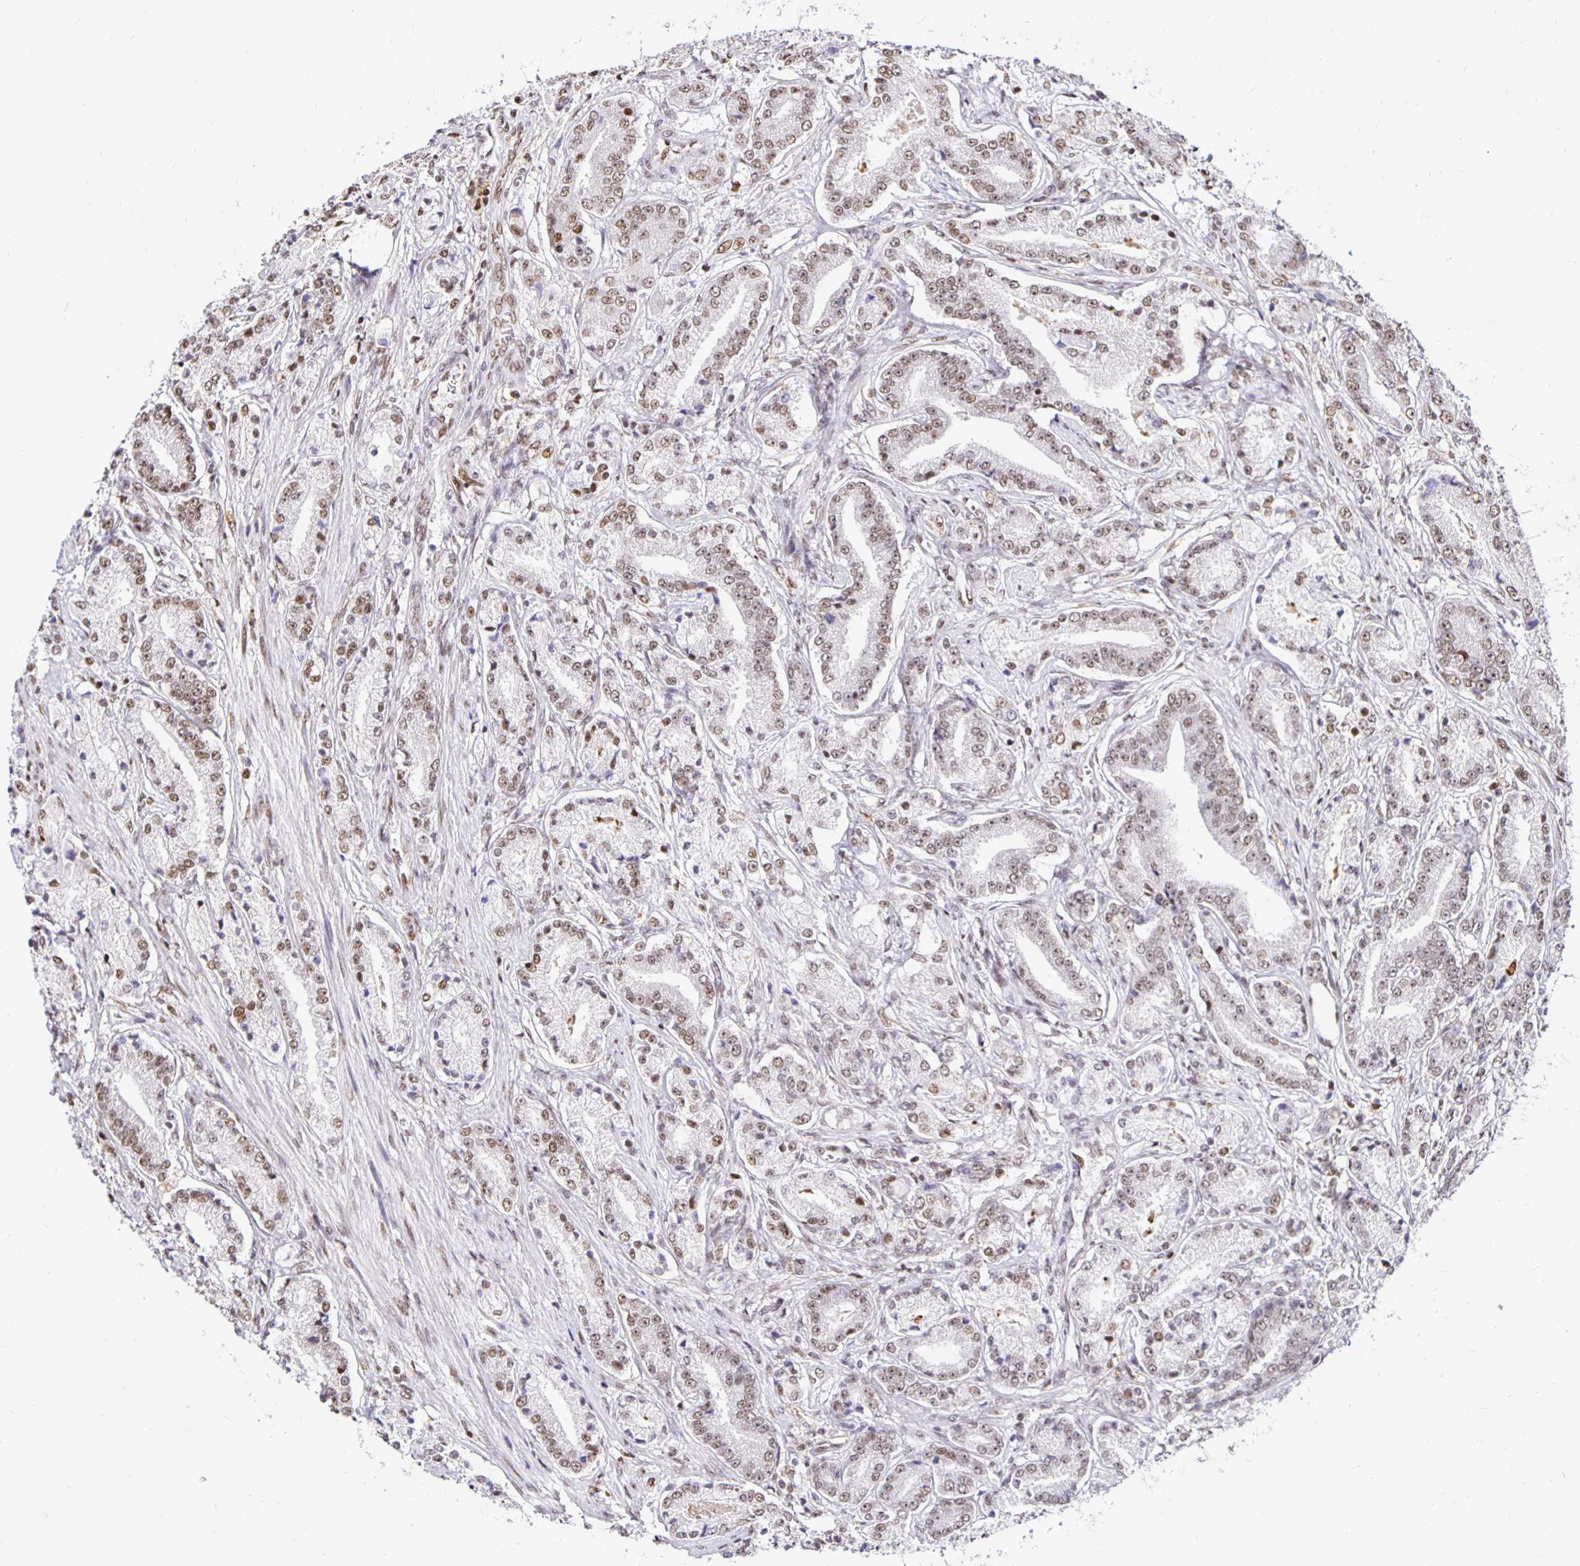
{"staining": {"intensity": "moderate", "quantity": ">75%", "location": "nuclear"}, "tissue": "prostate cancer", "cell_type": "Tumor cells", "image_type": "cancer", "snomed": [{"axis": "morphology", "description": "Adenocarcinoma, High grade"}, {"axis": "topography", "description": "Prostate and seminal vesicle, NOS"}], "caption": "Brown immunohistochemical staining in human high-grade adenocarcinoma (prostate) exhibits moderate nuclear staining in approximately >75% of tumor cells.", "gene": "ZNF579", "patient": {"sex": "male", "age": 61}}